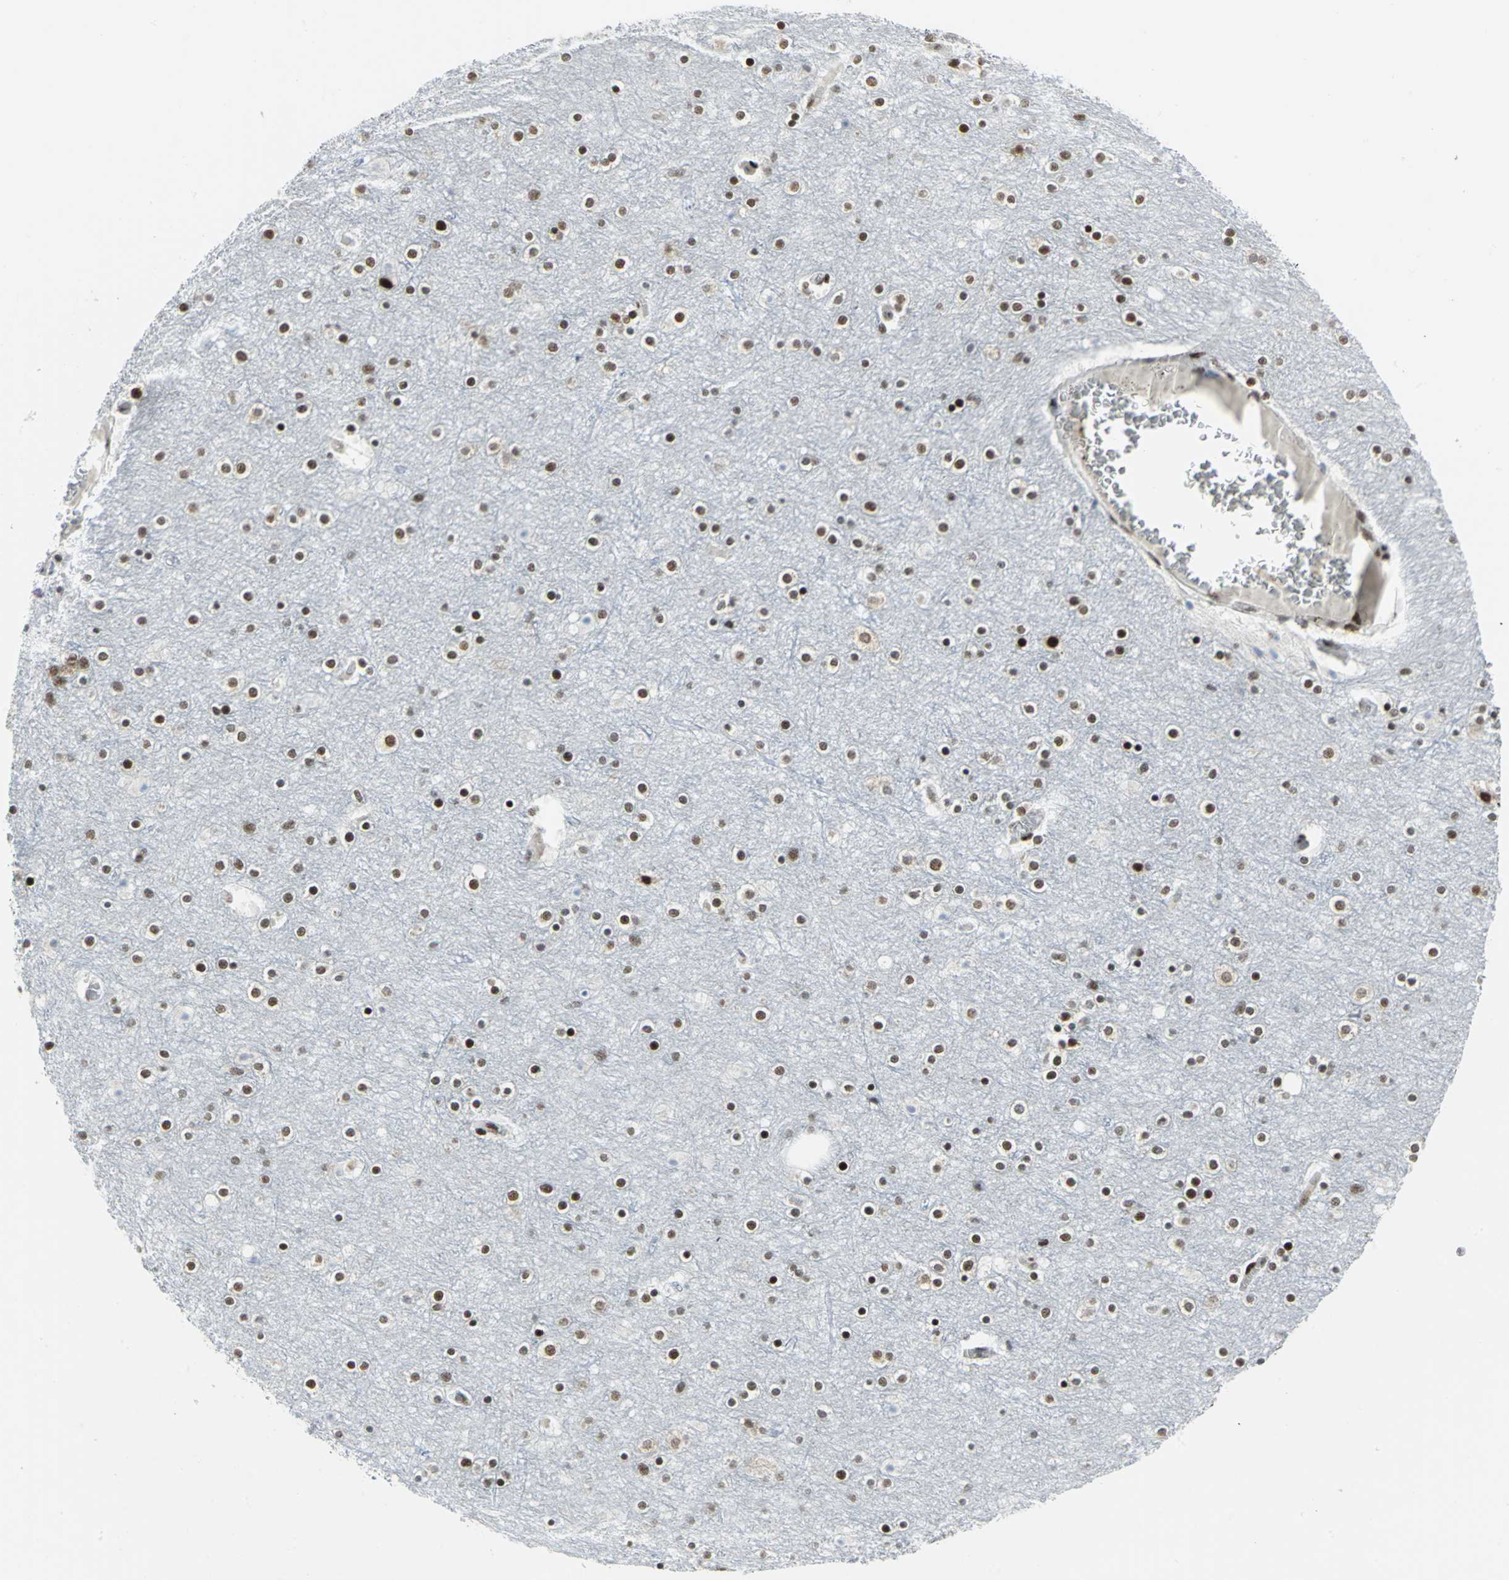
{"staining": {"intensity": "moderate", "quantity": ">75%", "location": "nuclear"}, "tissue": "cerebral cortex", "cell_type": "Endothelial cells", "image_type": "normal", "snomed": [{"axis": "morphology", "description": "Normal tissue, NOS"}, {"axis": "topography", "description": "Cerebral cortex"}], "caption": "Moderate nuclear expression for a protein is seen in approximately >75% of endothelial cells of benign cerebral cortex using immunohistochemistry (IHC).", "gene": "SMARCA4", "patient": {"sex": "female", "age": 54}}